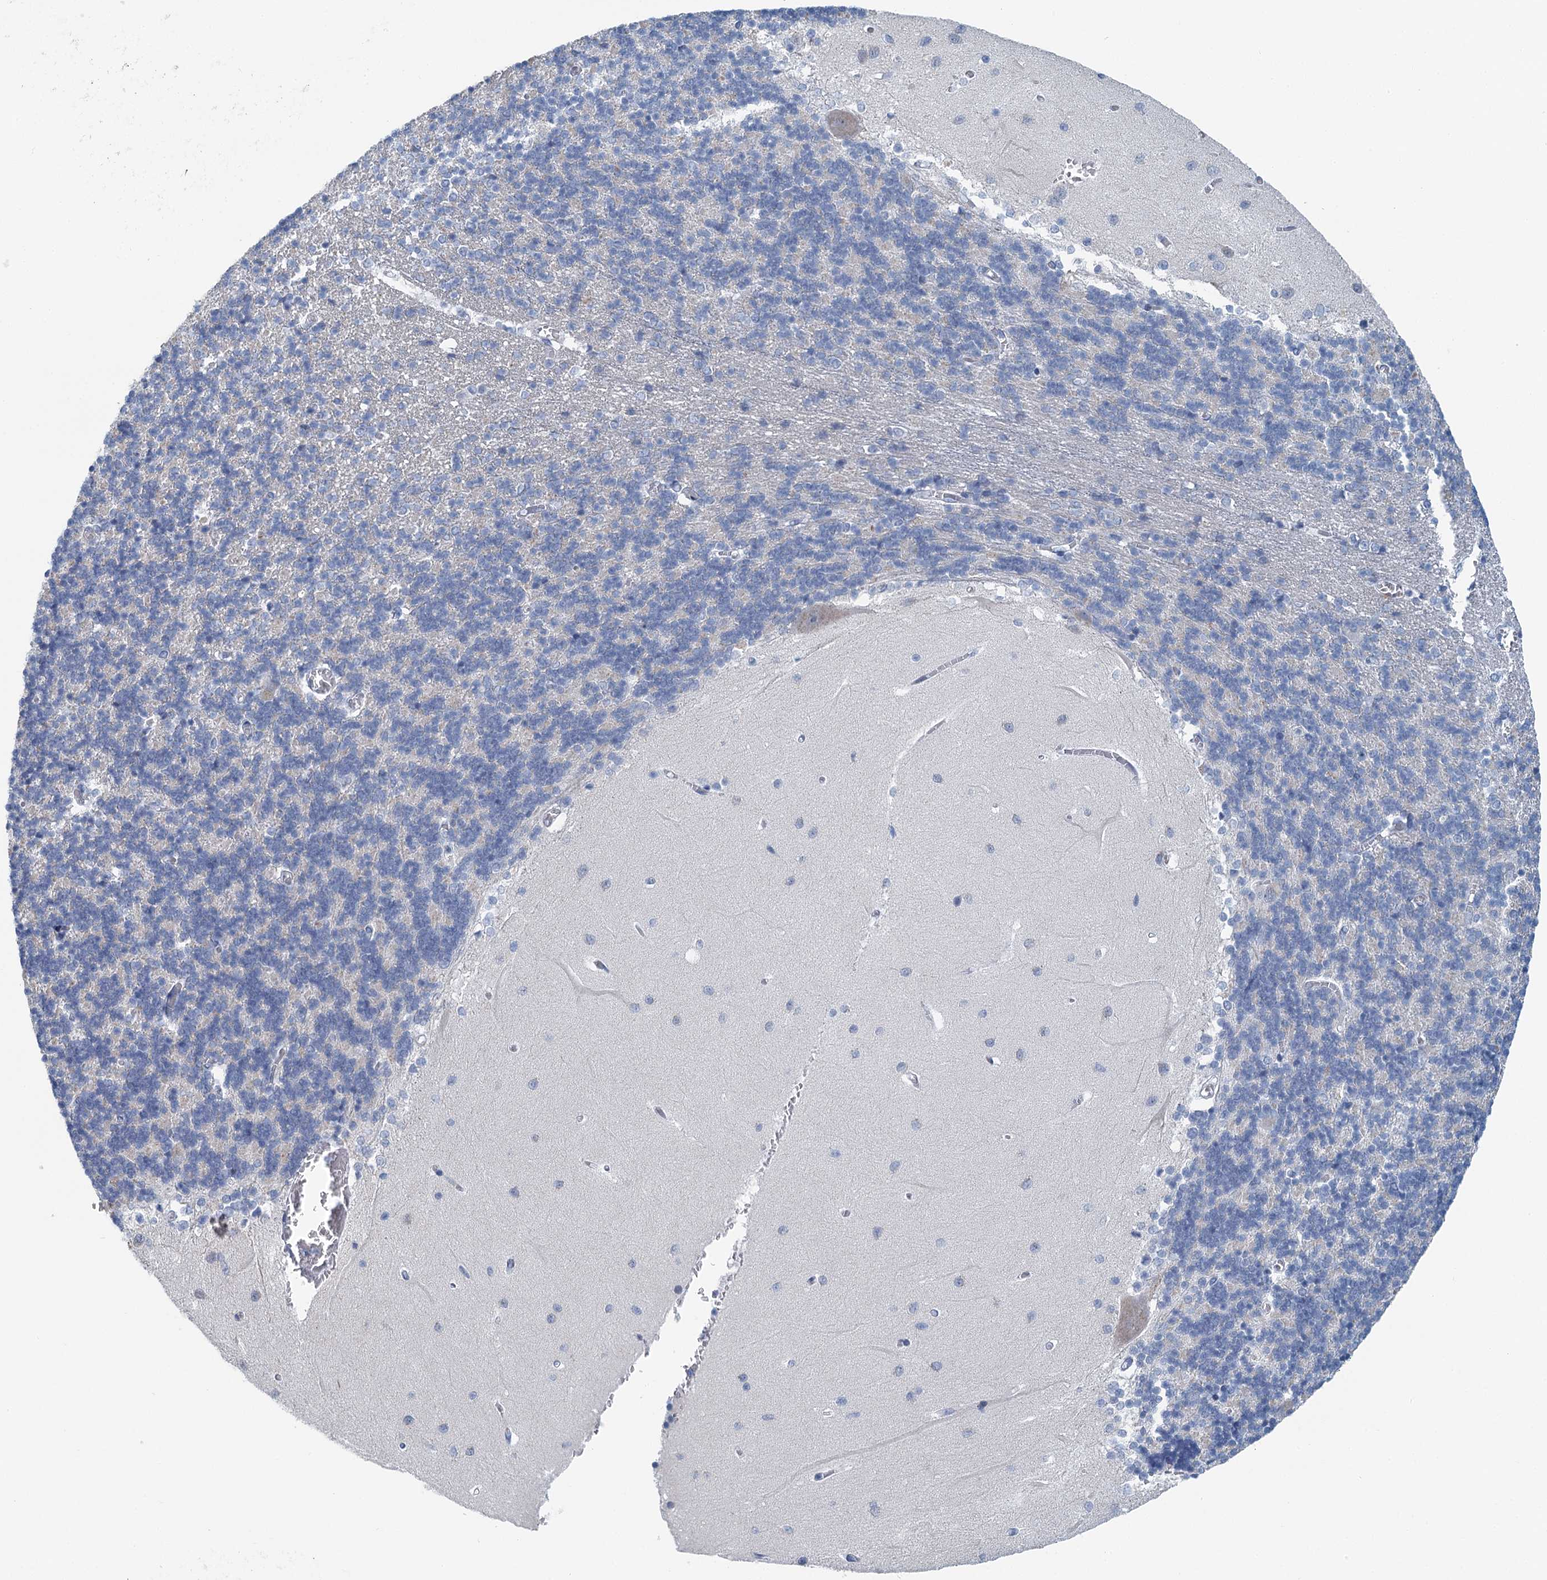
{"staining": {"intensity": "negative", "quantity": "none", "location": "none"}, "tissue": "cerebellum", "cell_type": "Cells in granular layer", "image_type": "normal", "snomed": [{"axis": "morphology", "description": "Normal tissue, NOS"}, {"axis": "topography", "description": "Cerebellum"}], "caption": "Immunohistochemistry micrograph of unremarkable cerebellum: human cerebellum stained with DAB displays no significant protein expression in cells in granular layer.", "gene": "ZNF527", "patient": {"sex": "male", "age": 37}}